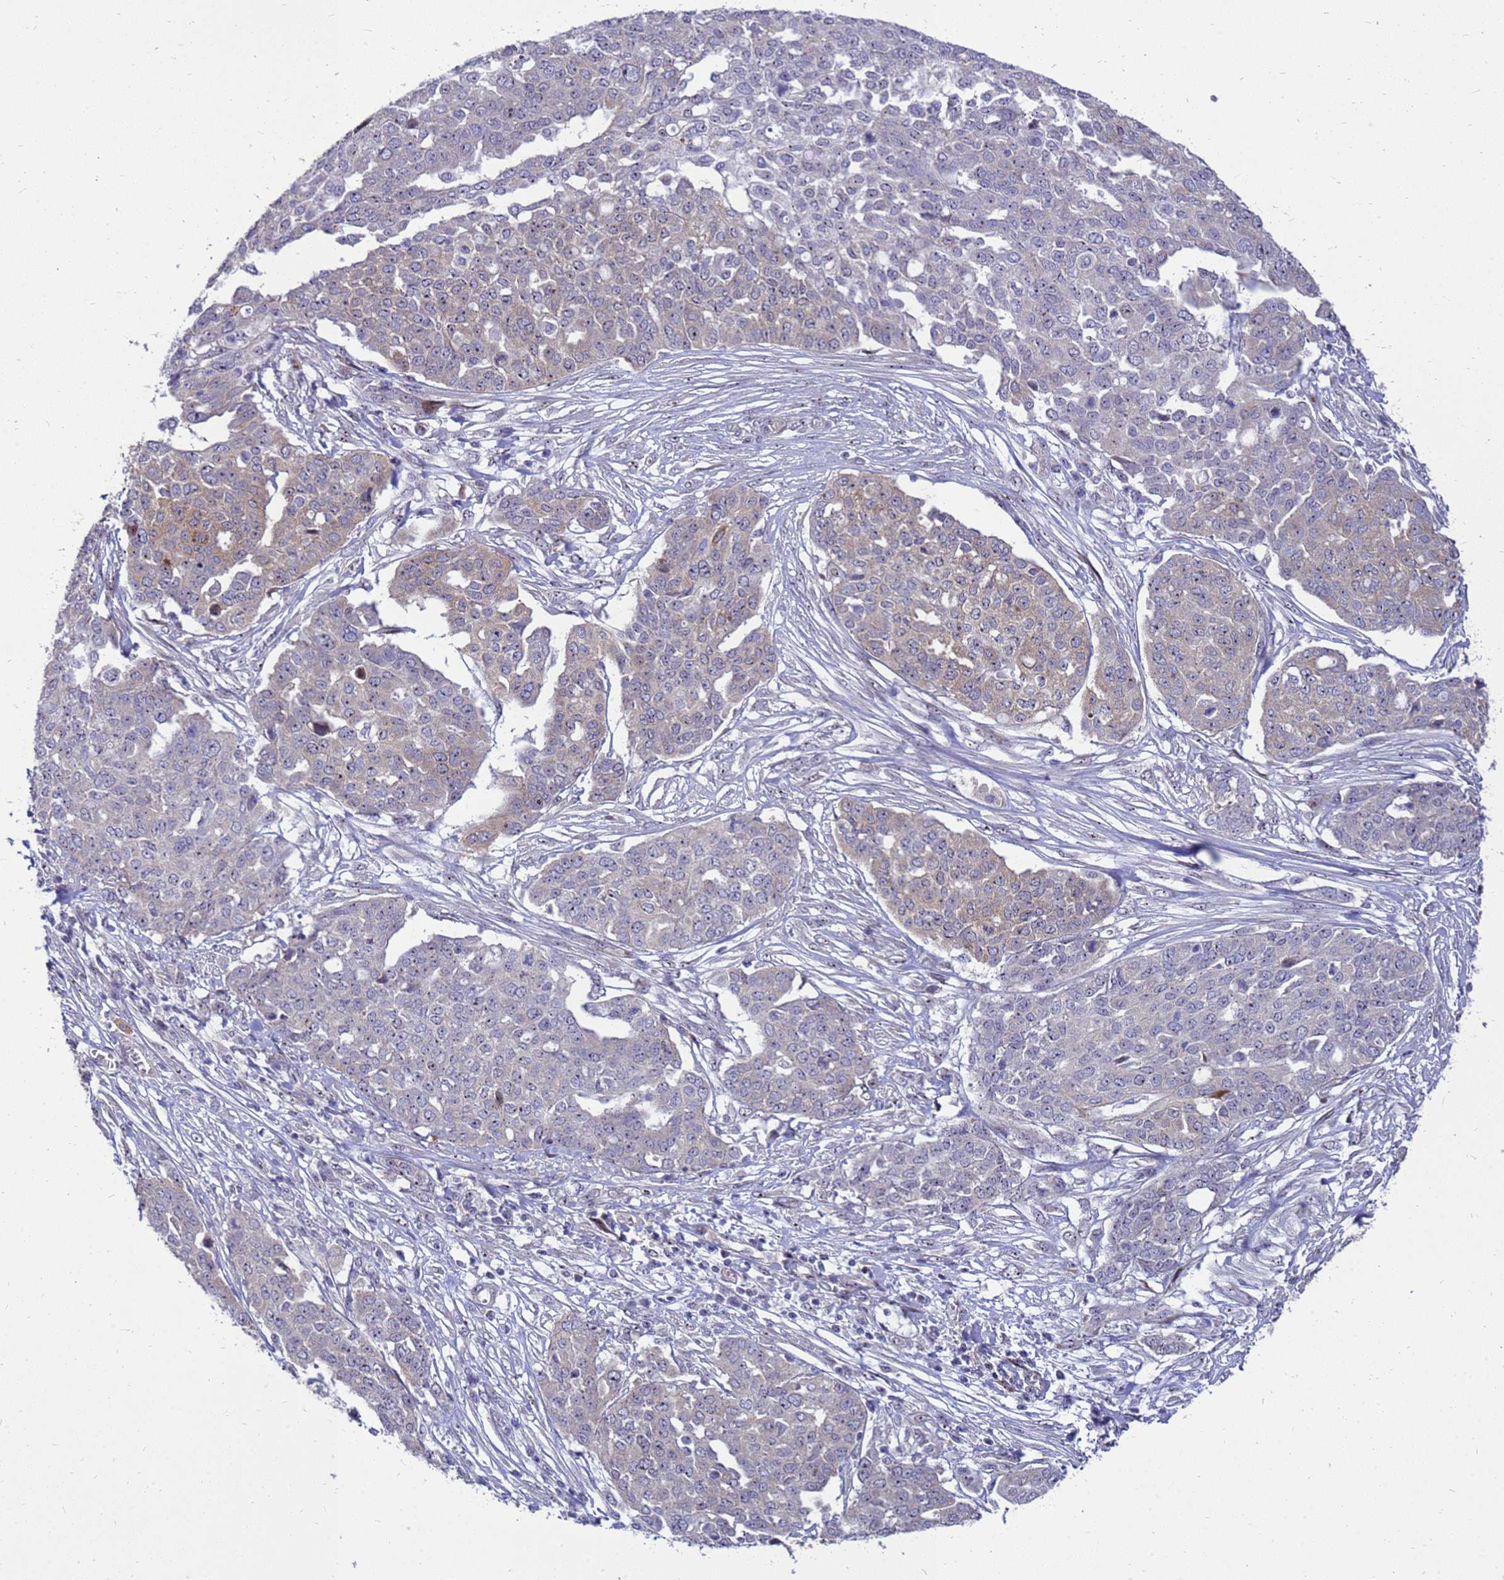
{"staining": {"intensity": "weak", "quantity": "25%-75%", "location": "cytoplasmic/membranous"}, "tissue": "ovarian cancer", "cell_type": "Tumor cells", "image_type": "cancer", "snomed": [{"axis": "morphology", "description": "Cystadenocarcinoma, serous, NOS"}, {"axis": "topography", "description": "Soft tissue"}, {"axis": "topography", "description": "Ovary"}], "caption": "Weak cytoplasmic/membranous expression is appreciated in approximately 25%-75% of tumor cells in serous cystadenocarcinoma (ovarian).", "gene": "RSPO1", "patient": {"sex": "female", "age": 57}}